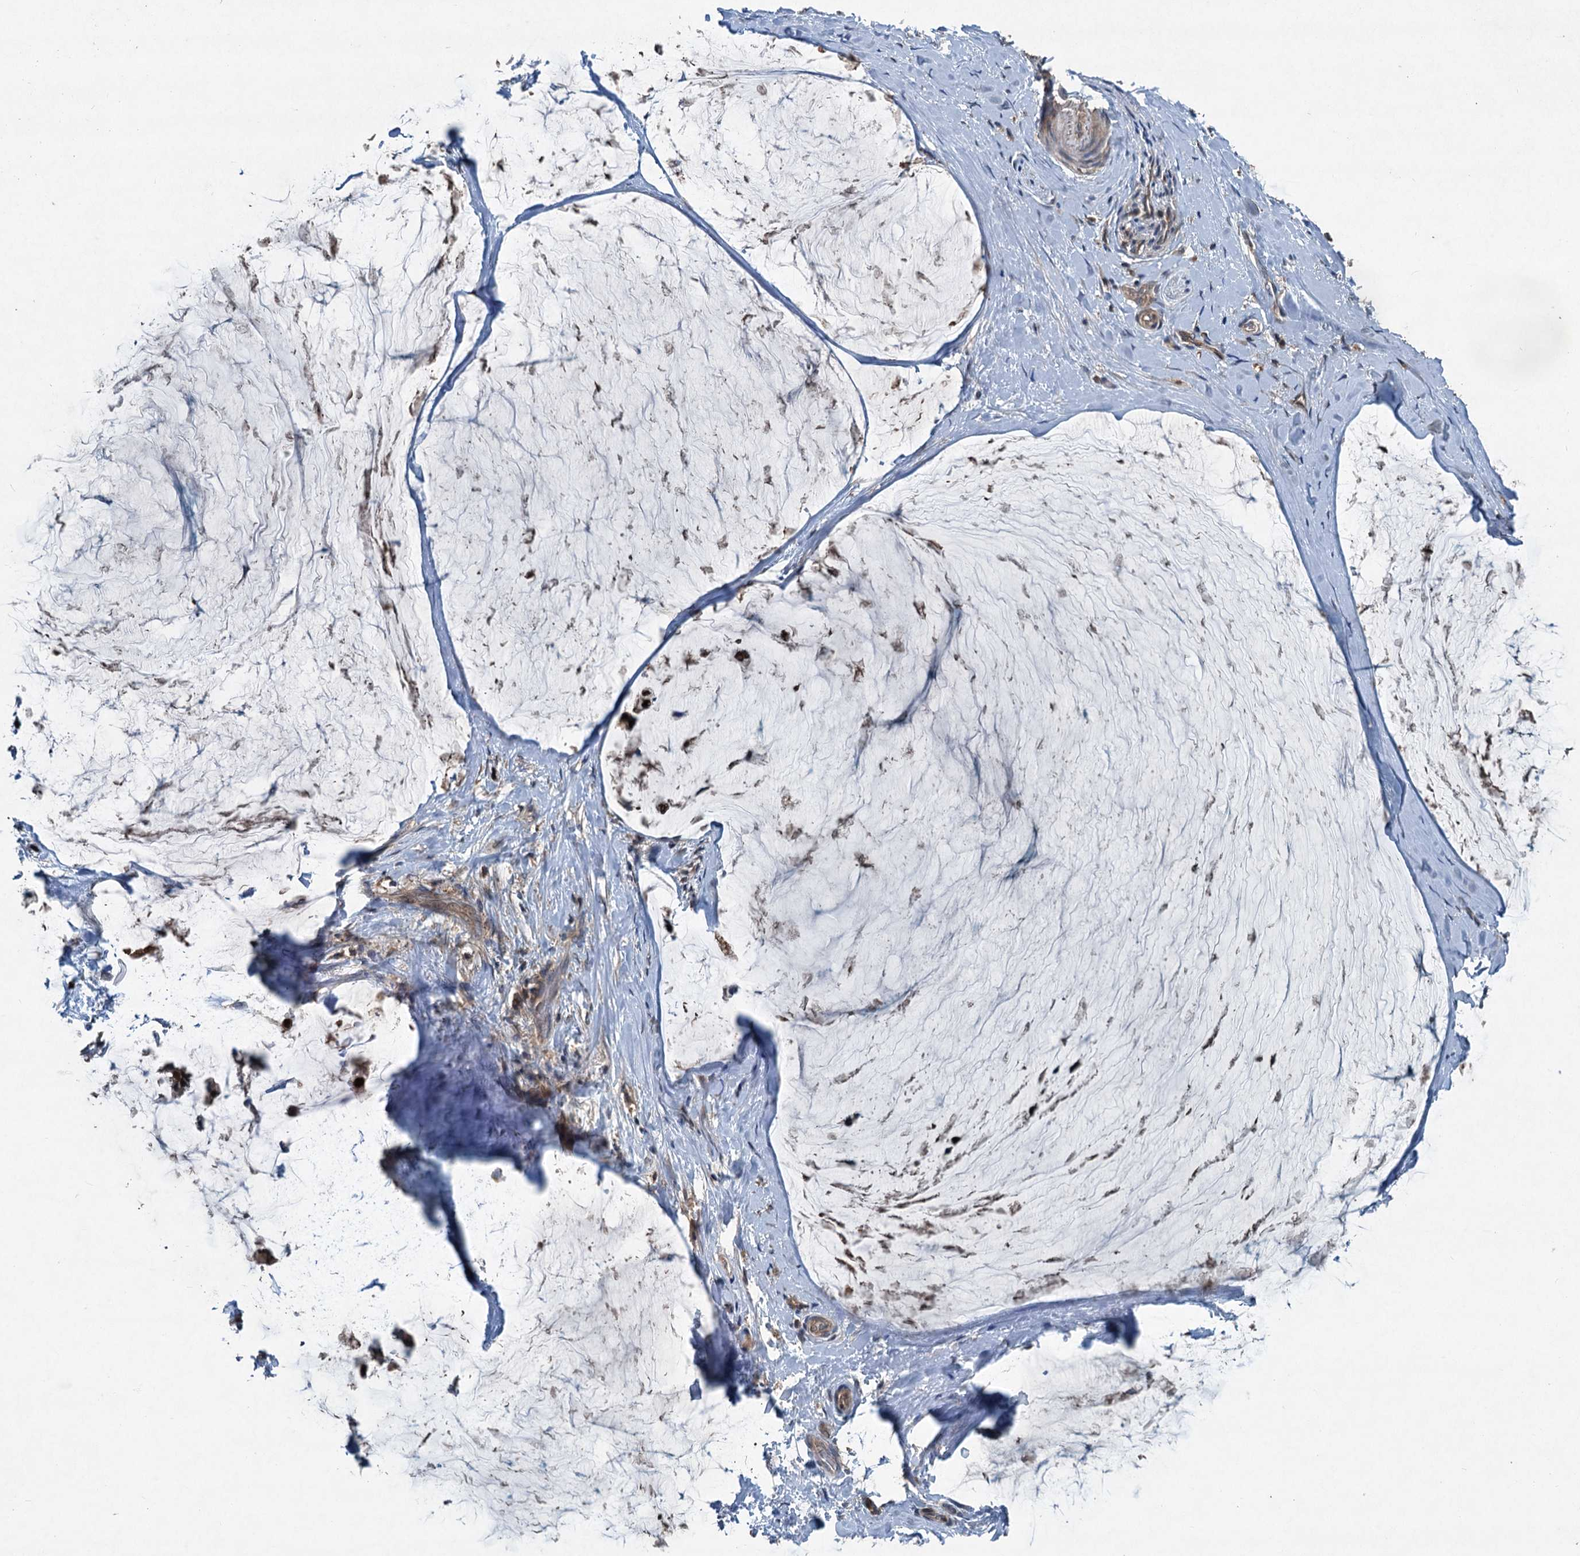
{"staining": {"intensity": "moderate", "quantity": "25%-75%", "location": "cytoplasmic/membranous,nuclear"}, "tissue": "ovarian cancer", "cell_type": "Tumor cells", "image_type": "cancer", "snomed": [{"axis": "morphology", "description": "Cystadenocarcinoma, mucinous, NOS"}, {"axis": "topography", "description": "Ovary"}], "caption": "An image of human ovarian mucinous cystadenocarcinoma stained for a protein exhibits moderate cytoplasmic/membranous and nuclear brown staining in tumor cells.", "gene": "TAPBPL", "patient": {"sex": "female", "age": 39}}